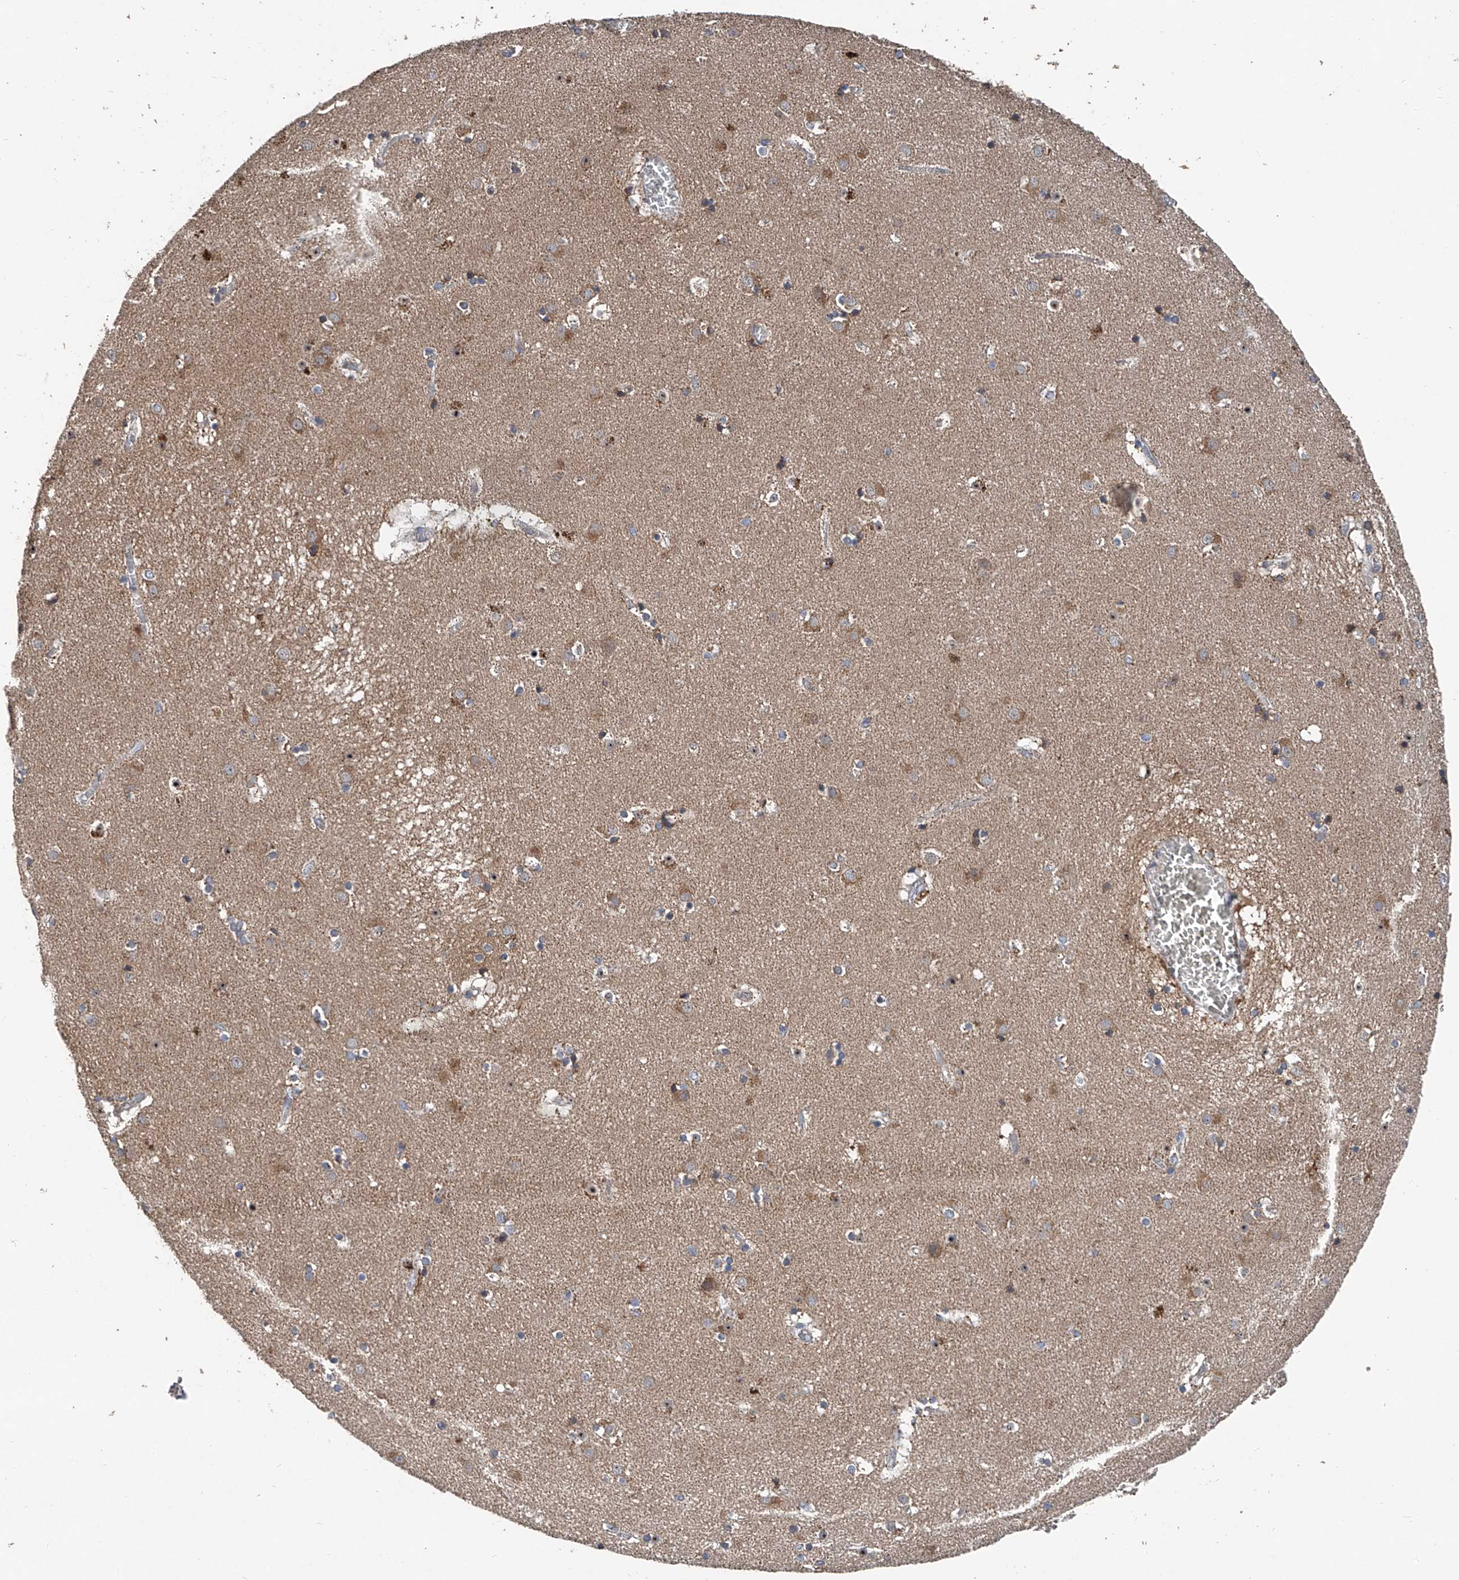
{"staining": {"intensity": "weak", "quantity": "<25%", "location": "cytoplasmic/membranous"}, "tissue": "caudate", "cell_type": "Glial cells", "image_type": "normal", "snomed": [{"axis": "morphology", "description": "Normal tissue, NOS"}, {"axis": "topography", "description": "Lateral ventricle wall"}], "caption": "Glial cells show no significant protein positivity in unremarkable caudate. (DAB (3,3'-diaminobenzidine) immunohistochemistry (IHC) with hematoxylin counter stain).", "gene": "BCKDHB", "patient": {"sex": "male", "age": 70}}